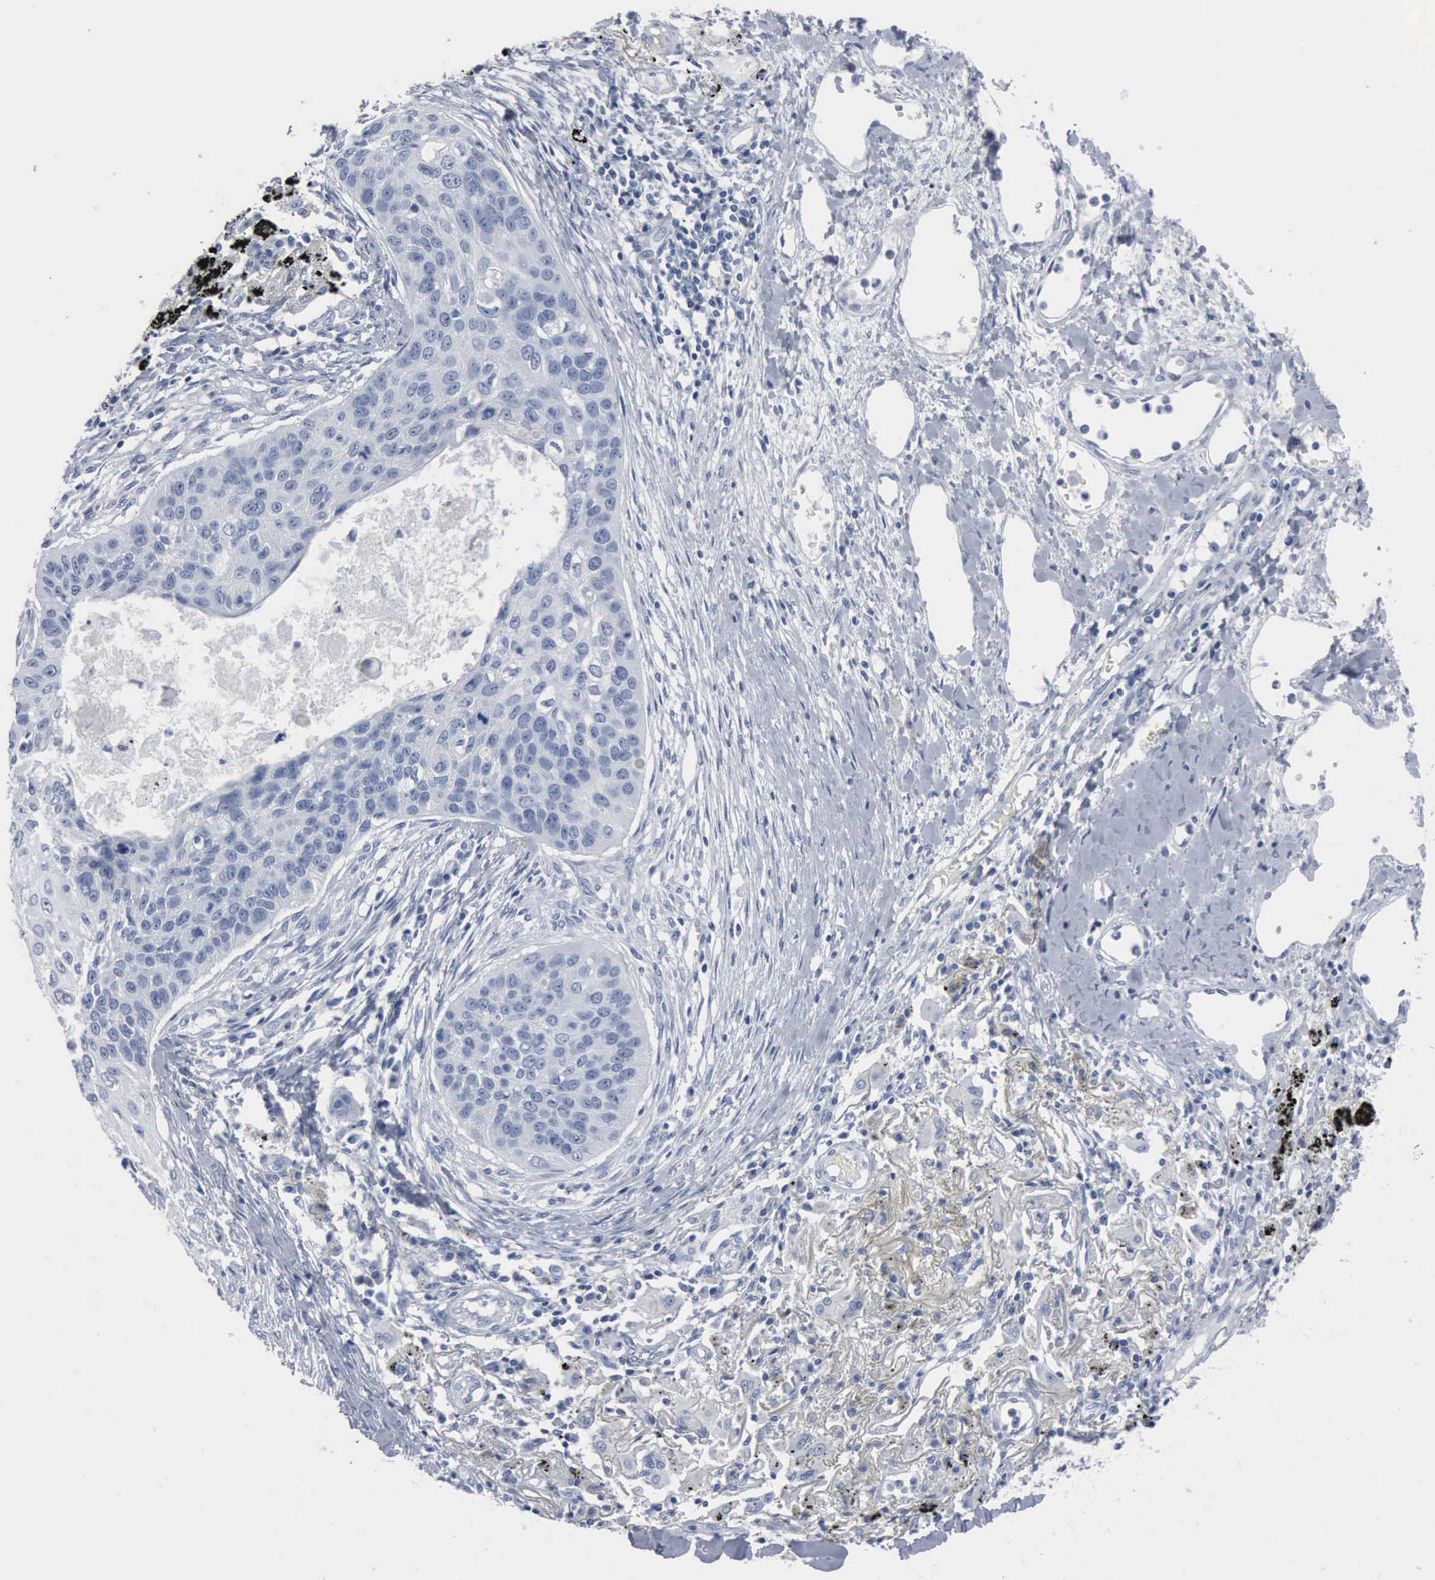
{"staining": {"intensity": "negative", "quantity": "none", "location": "none"}, "tissue": "lung cancer", "cell_type": "Tumor cells", "image_type": "cancer", "snomed": [{"axis": "morphology", "description": "Squamous cell carcinoma, NOS"}, {"axis": "topography", "description": "Lung"}], "caption": "This is an immunohistochemistry photomicrograph of lung cancer (squamous cell carcinoma). There is no expression in tumor cells.", "gene": "DMD", "patient": {"sex": "male", "age": 71}}